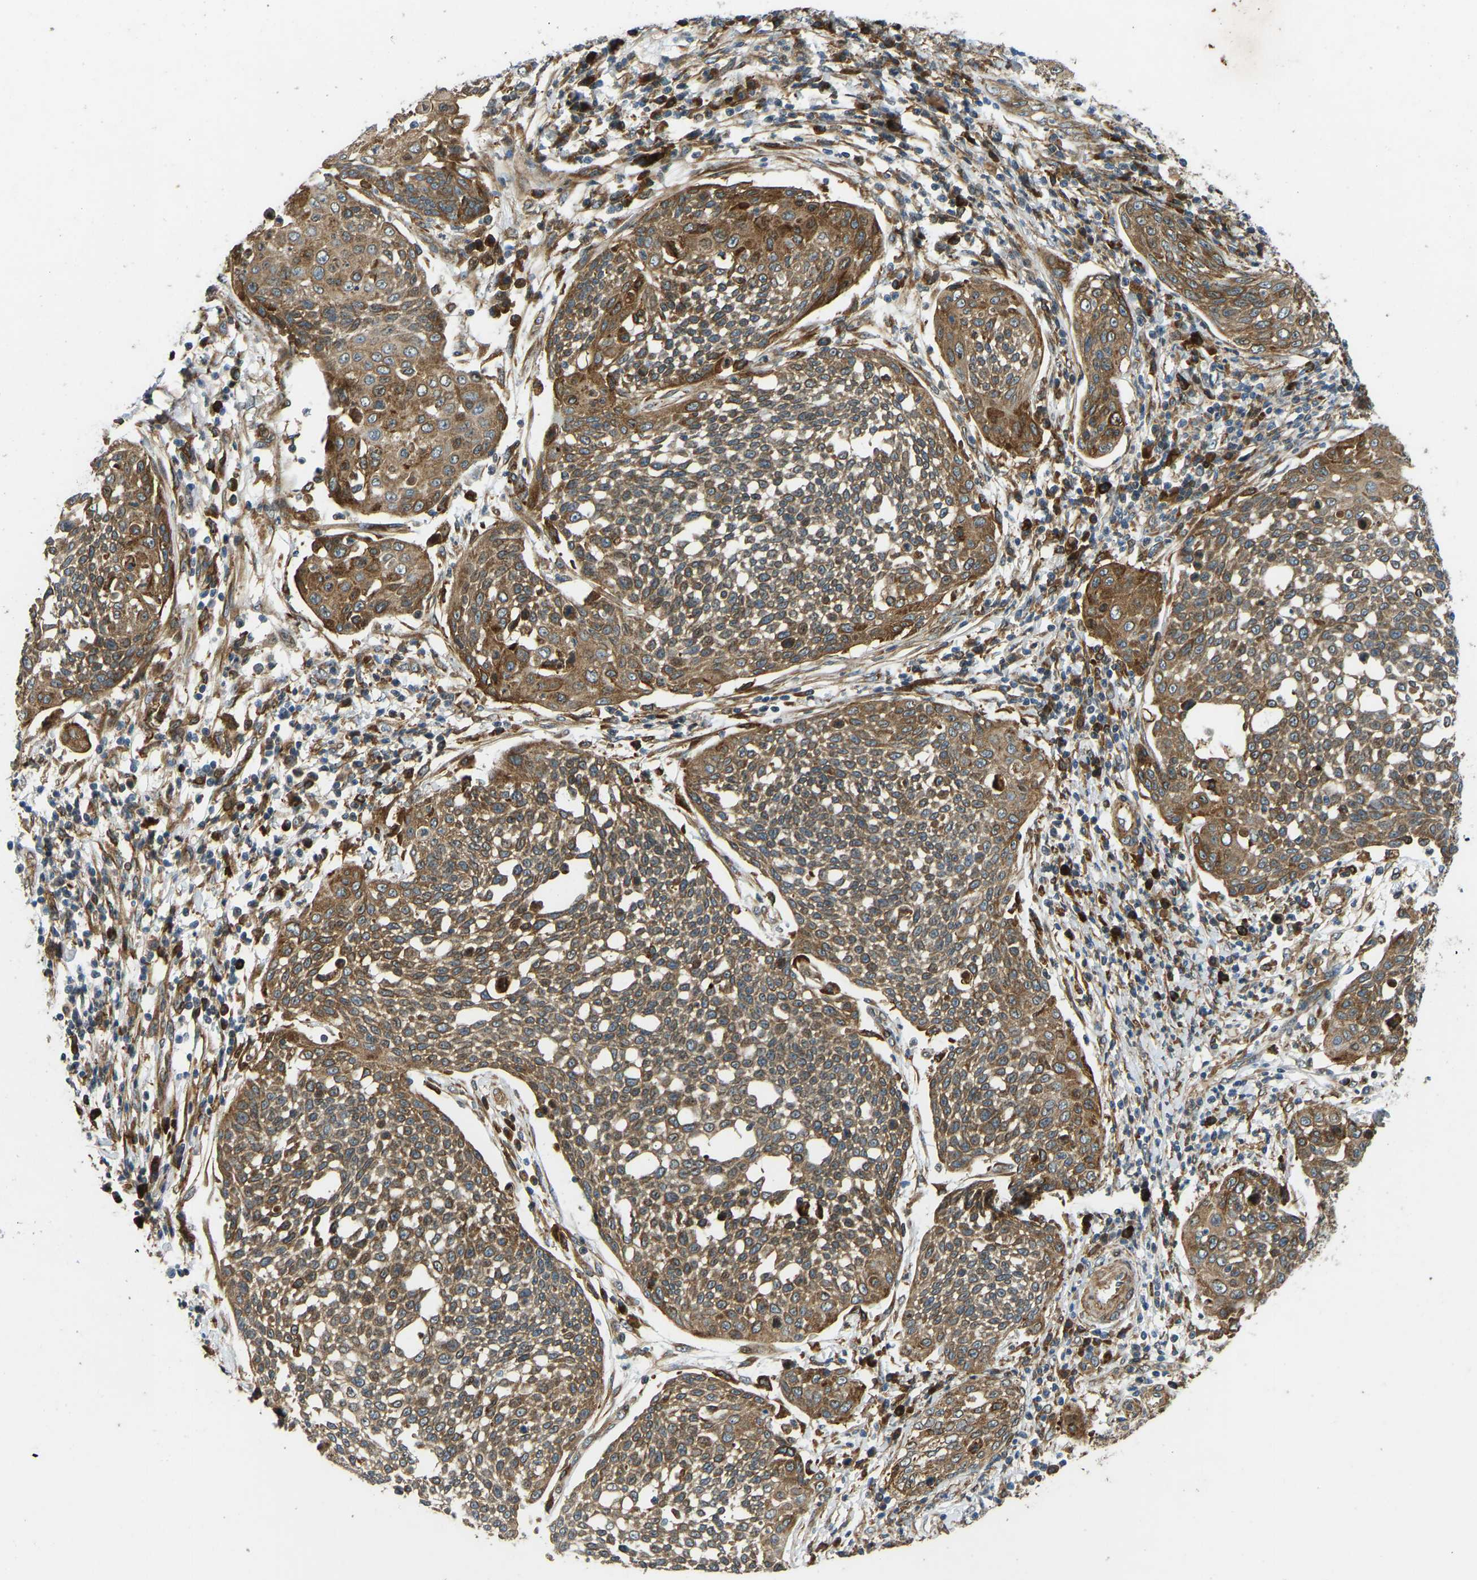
{"staining": {"intensity": "moderate", "quantity": ">75%", "location": "cytoplasmic/membranous"}, "tissue": "cervical cancer", "cell_type": "Tumor cells", "image_type": "cancer", "snomed": [{"axis": "morphology", "description": "Squamous cell carcinoma, NOS"}, {"axis": "topography", "description": "Cervix"}], "caption": "About >75% of tumor cells in squamous cell carcinoma (cervical) exhibit moderate cytoplasmic/membranous protein expression as visualized by brown immunohistochemical staining.", "gene": "OS9", "patient": {"sex": "female", "age": 34}}